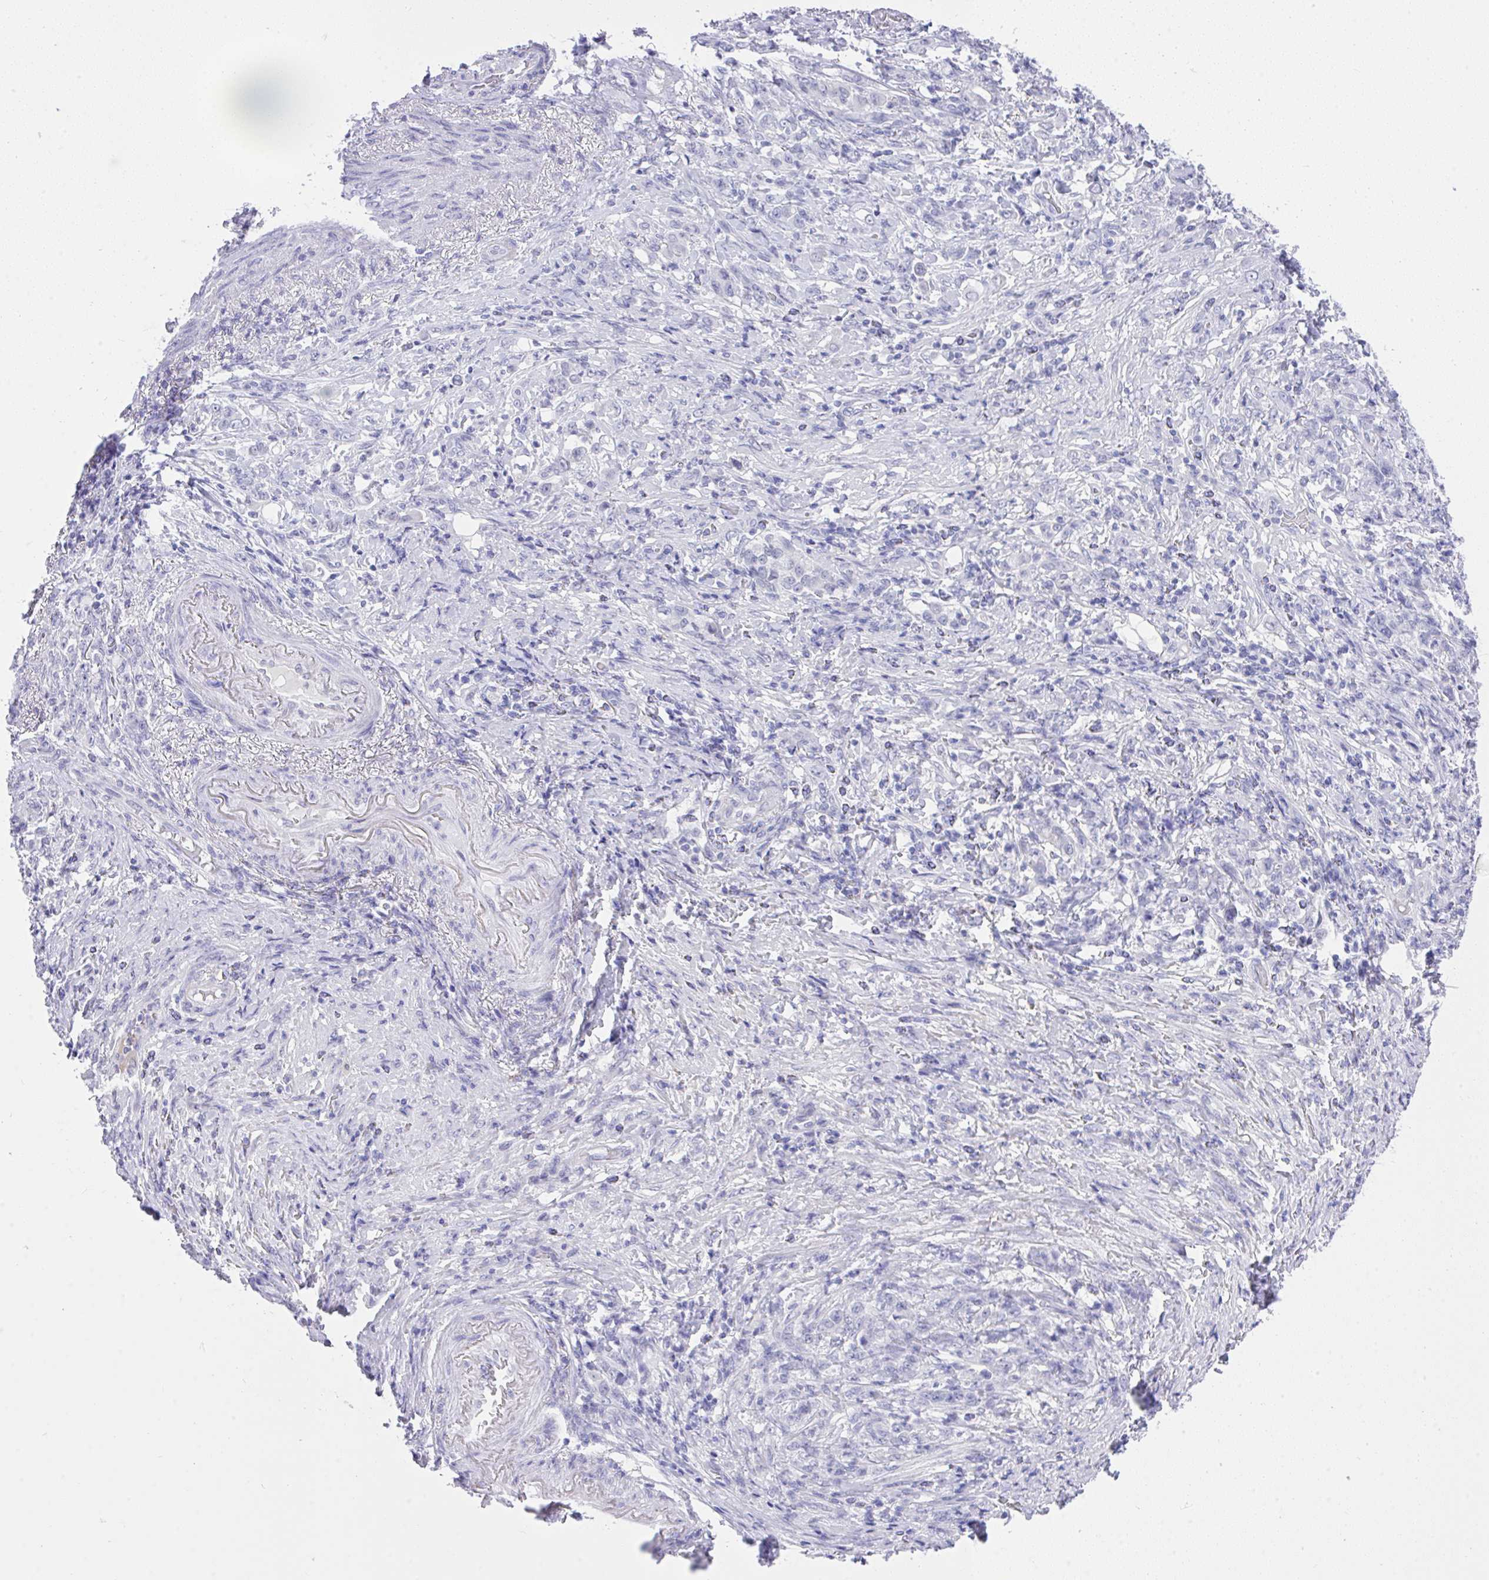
{"staining": {"intensity": "negative", "quantity": "none", "location": "none"}, "tissue": "stomach cancer", "cell_type": "Tumor cells", "image_type": "cancer", "snomed": [{"axis": "morphology", "description": "Adenocarcinoma, NOS"}, {"axis": "topography", "description": "Stomach"}], "caption": "The micrograph exhibits no significant staining in tumor cells of stomach cancer (adenocarcinoma). (DAB IHC visualized using brightfield microscopy, high magnification).", "gene": "MS4A12", "patient": {"sex": "female", "age": 79}}